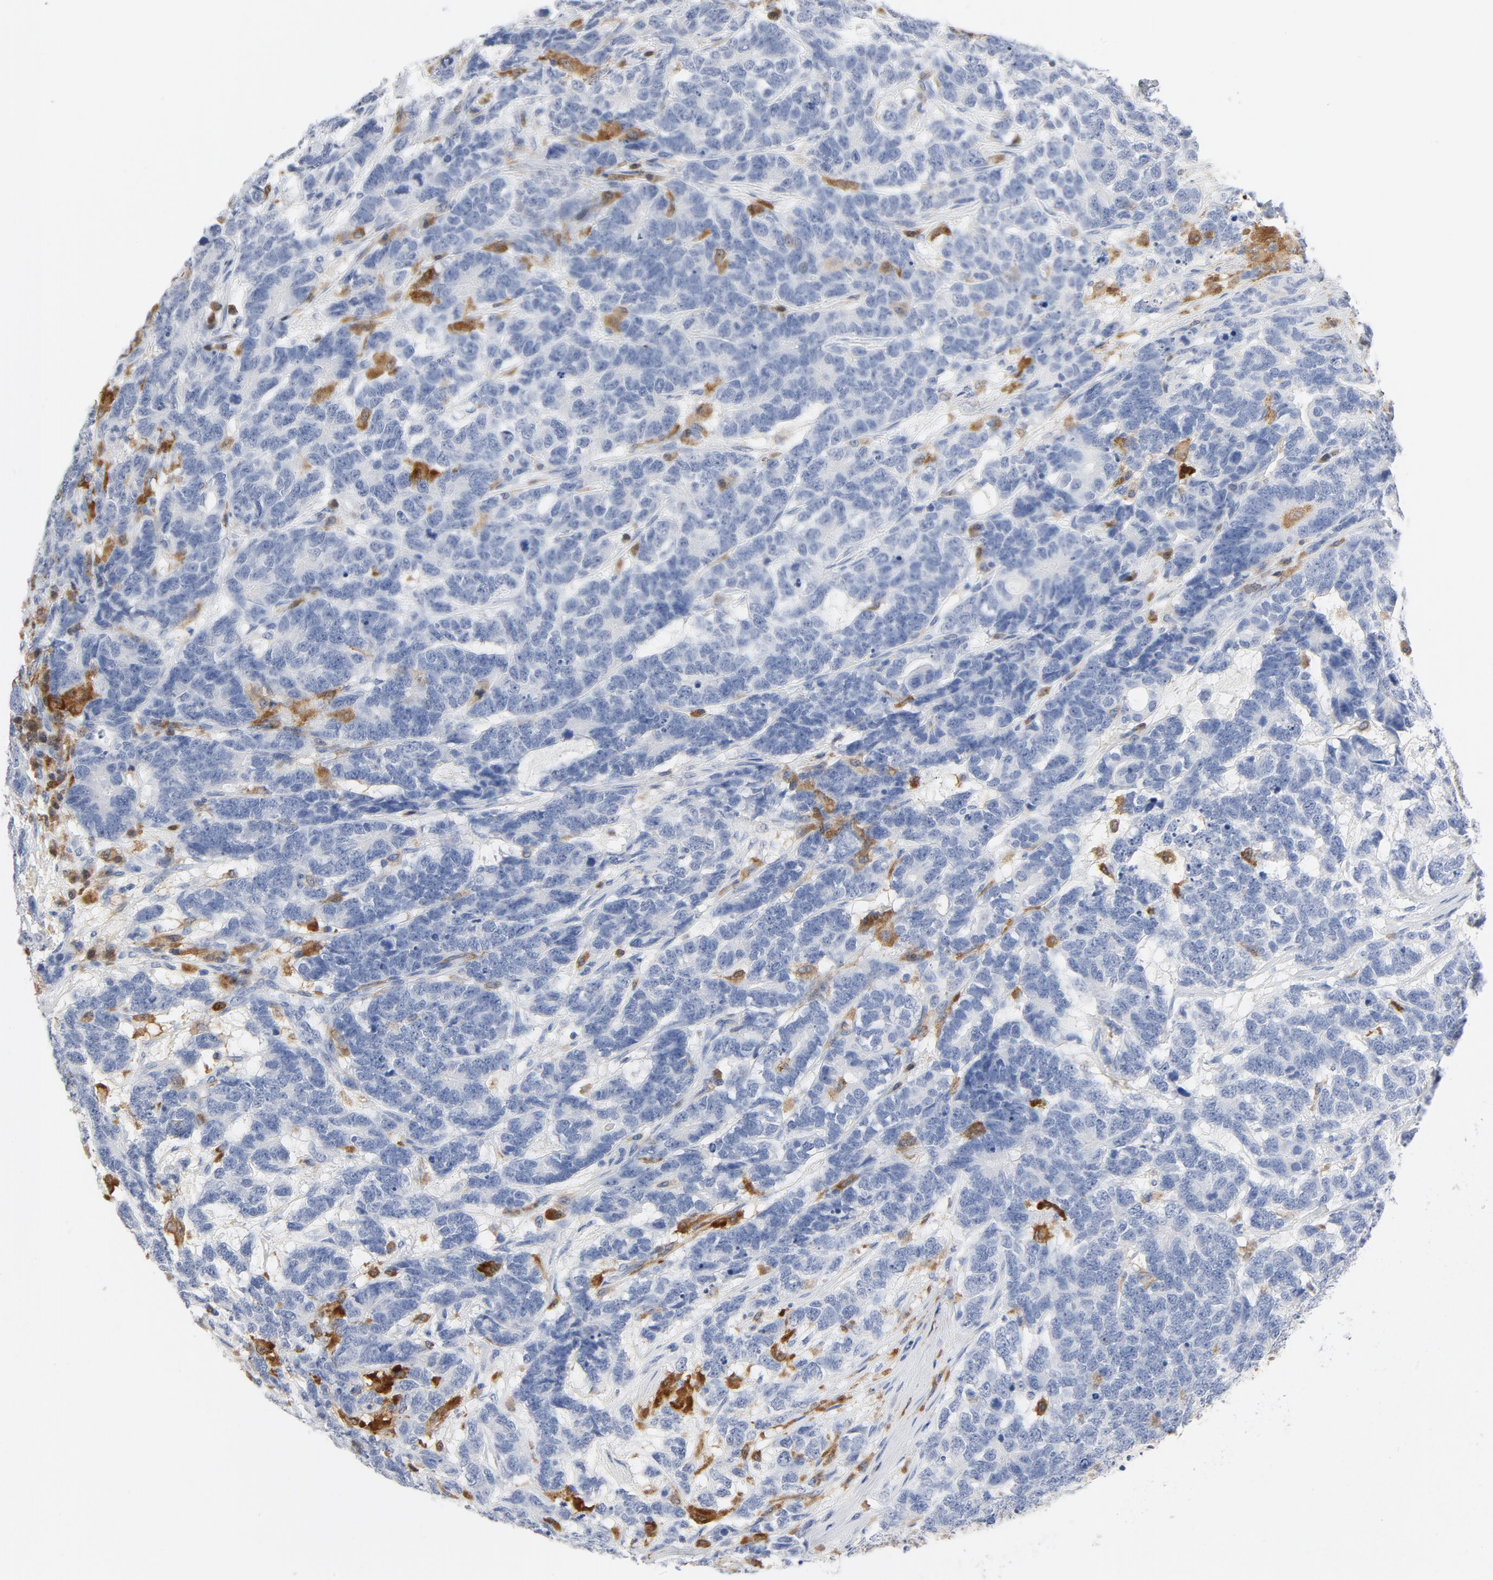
{"staining": {"intensity": "negative", "quantity": "none", "location": "none"}, "tissue": "testis cancer", "cell_type": "Tumor cells", "image_type": "cancer", "snomed": [{"axis": "morphology", "description": "Carcinoma, Embryonal, NOS"}, {"axis": "topography", "description": "Testis"}], "caption": "Testis cancer was stained to show a protein in brown. There is no significant expression in tumor cells.", "gene": "NCF1", "patient": {"sex": "male", "age": 26}}